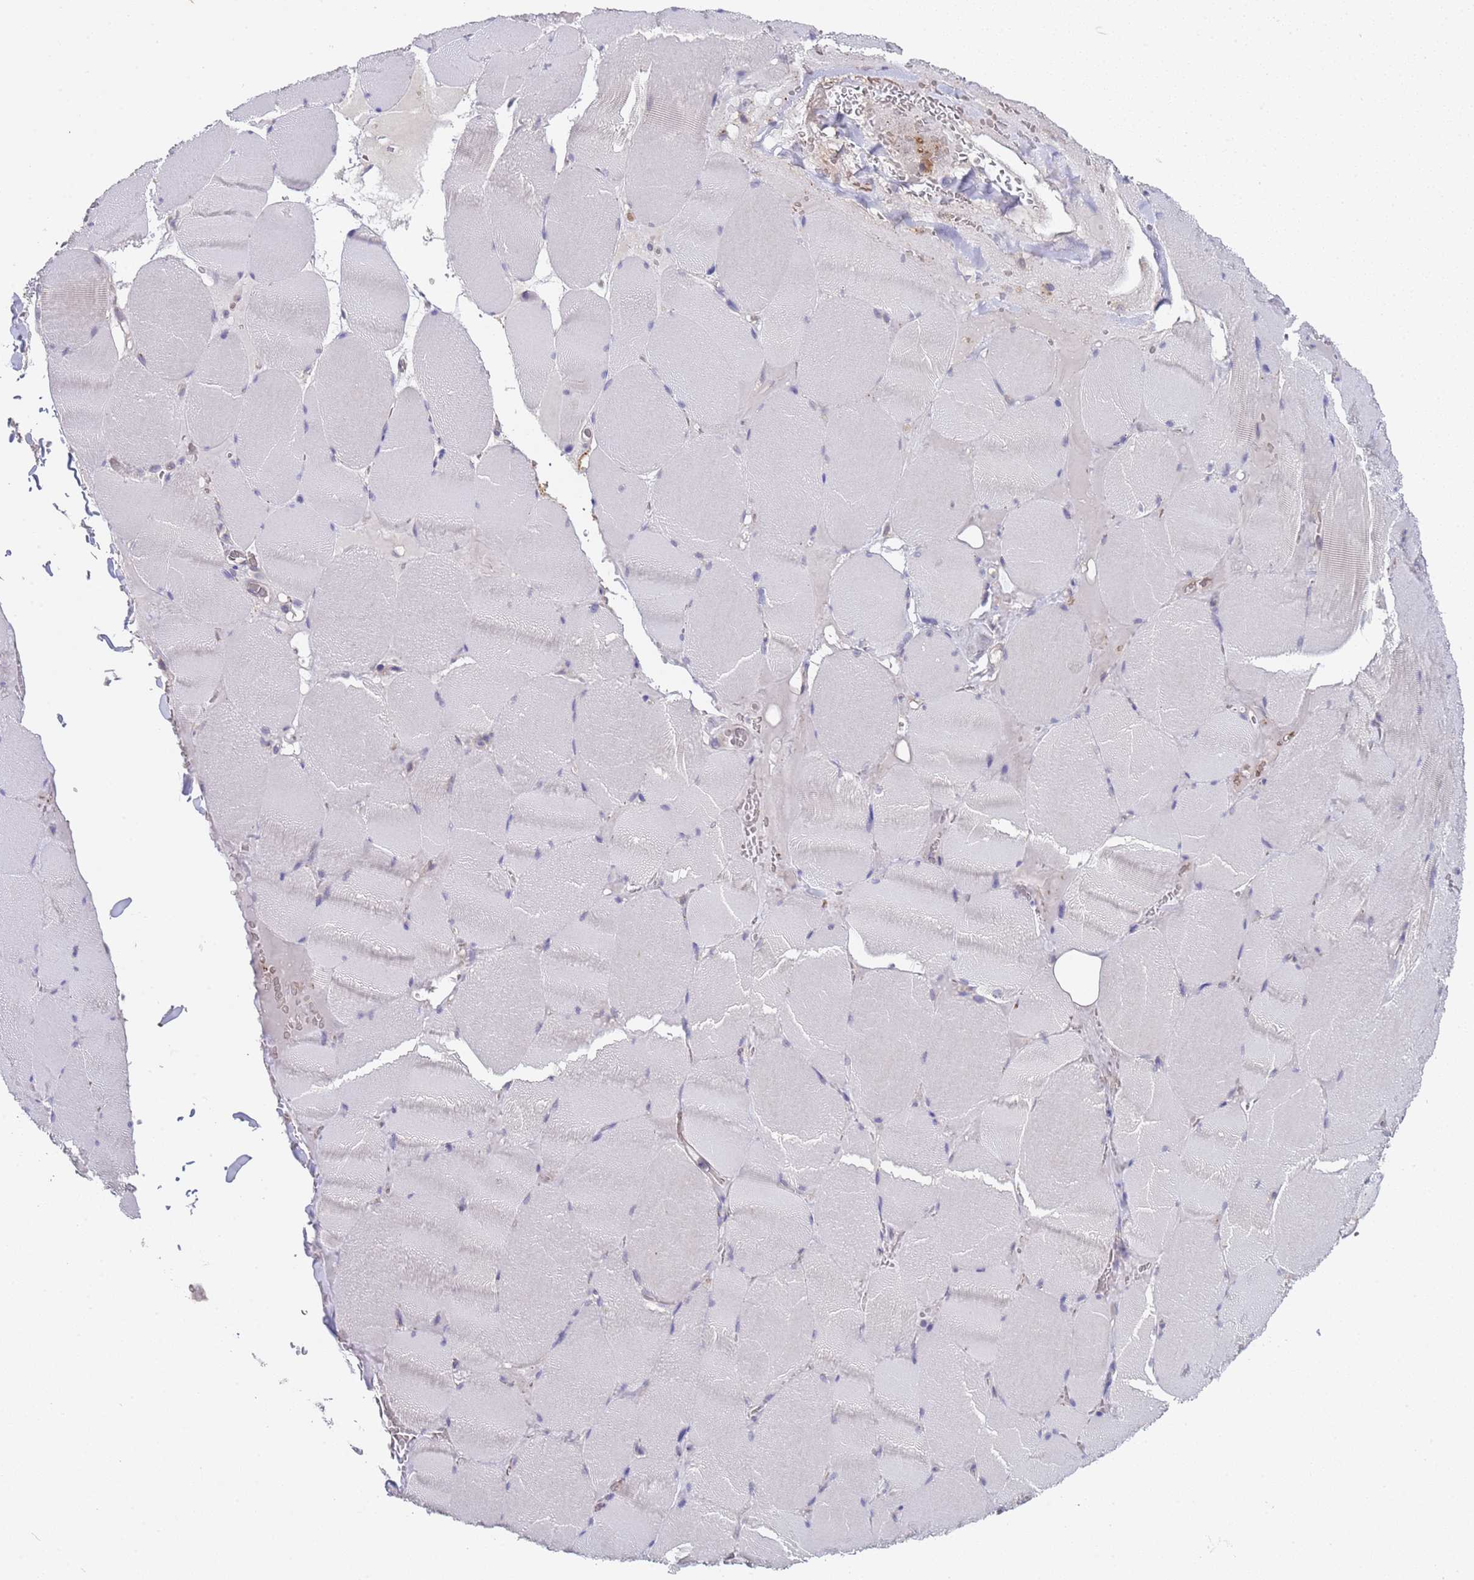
{"staining": {"intensity": "negative", "quantity": "none", "location": "none"}, "tissue": "skeletal muscle", "cell_type": "Myocytes", "image_type": "normal", "snomed": [{"axis": "morphology", "description": "Normal tissue, NOS"}, {"axis": "topography", "description": "Skeletal muscle"}, {"axis": "topography", "description": "Head-Neck"}], "caption": "Immunohistochemistry (IHC) histopathology image of normal skeletal muscle: human skeletal muscle stained with DAB (3,3'-diaminobenzidine) shows no significant protein expression in myocytes. (DAB immunohistochemistry visualized using brightfield microscopy, high magnification).", "gene": "TRMT10A", "patient": {"sex": "male", "age": 66}}